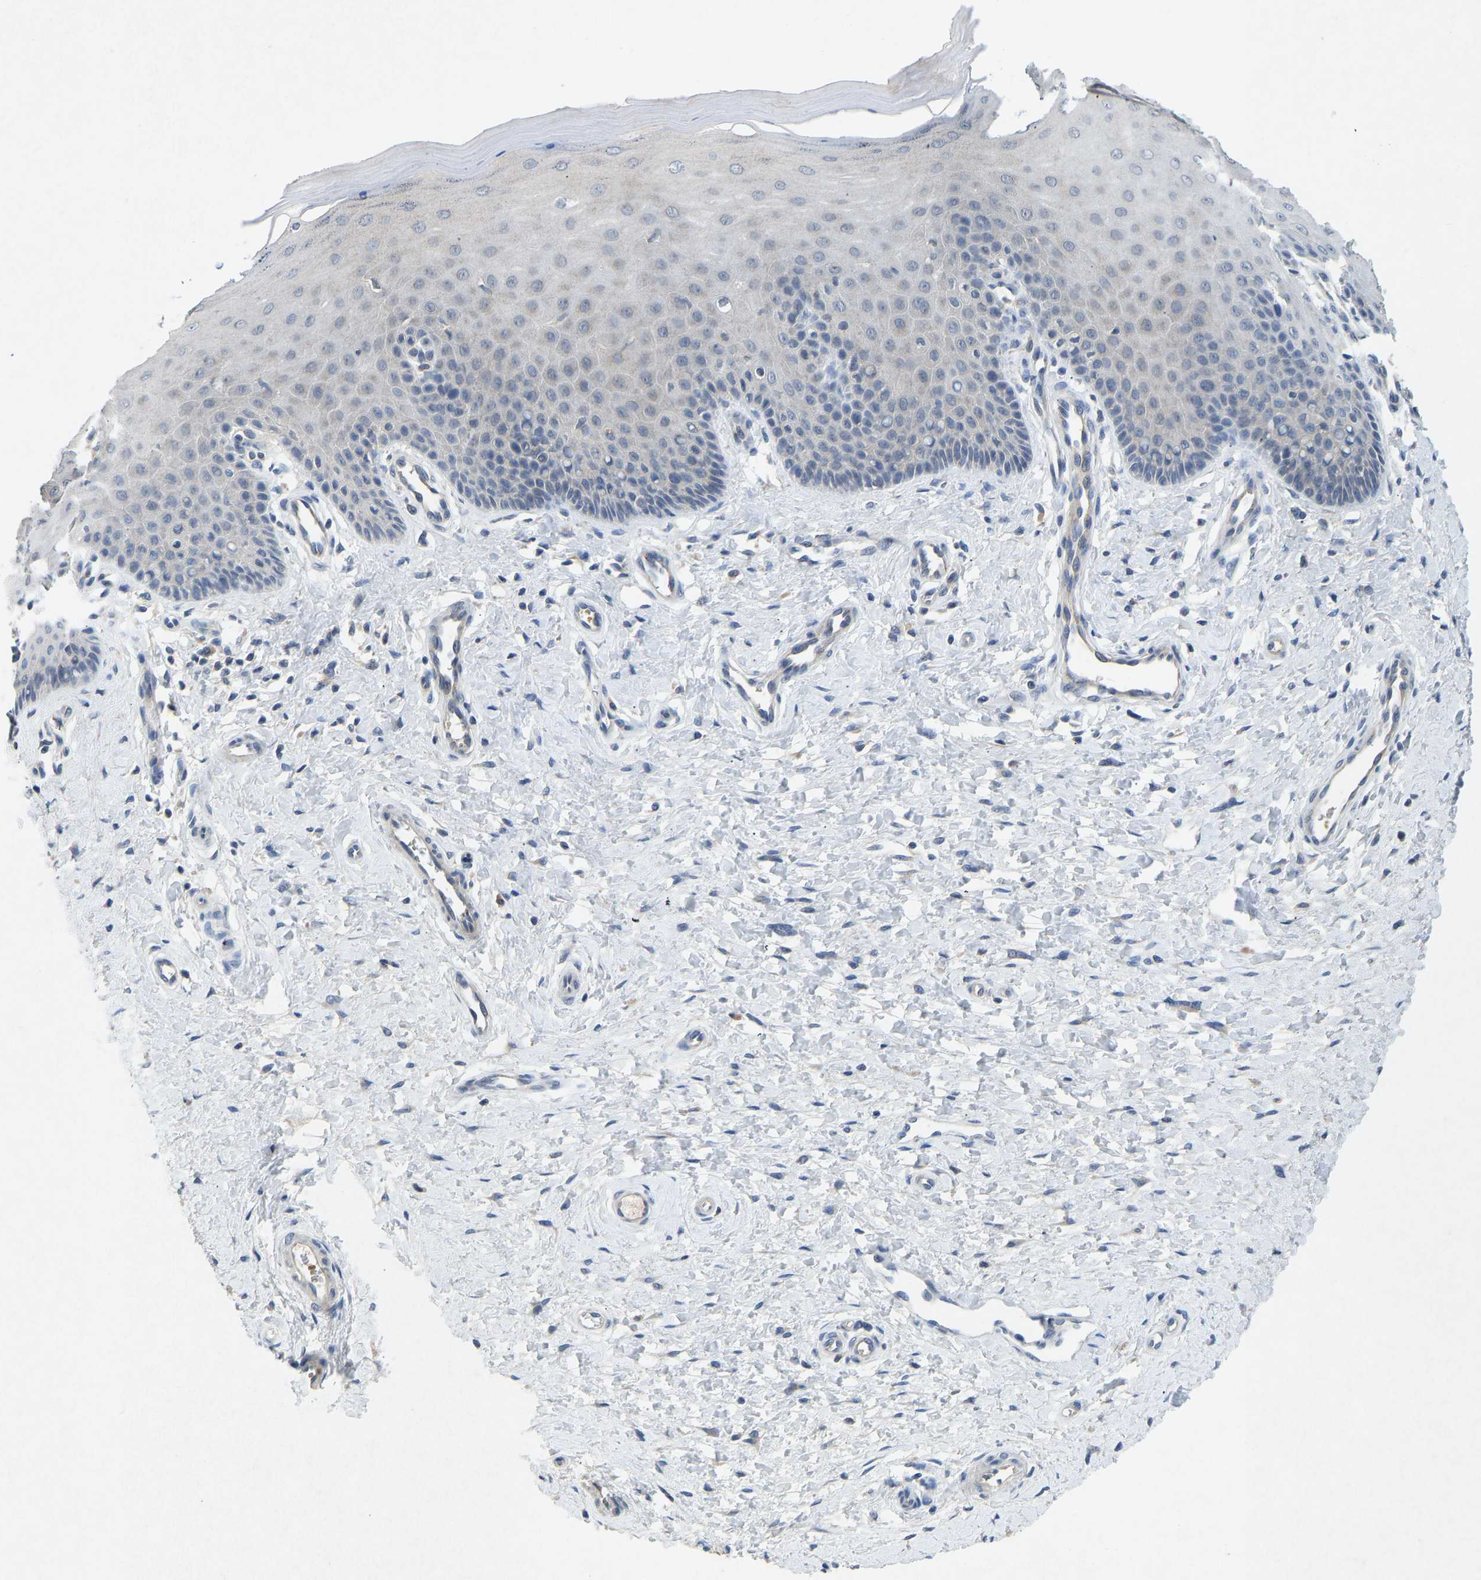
{"staining": {"intensity": "weak", "quantity": "<25%", "location": "cytoplasmic/membranous"}, "tissue": "cervix", "cell_type": "Glandular cells", "image_type": "normal", "snomed": [{"axis": "morphology", "description": "Normal tissue, NOS"}, {"axis": "topography", "description": "Cervix"}], "caption": "This histopathology image is of unremarkable cervix stained with IHC to label a protein in brown with the nuclei are counter-stained blue. There is no positivity in glandular cells.", "gene": "PDE7A", "patient": {"sex": "female", "age": 55}}